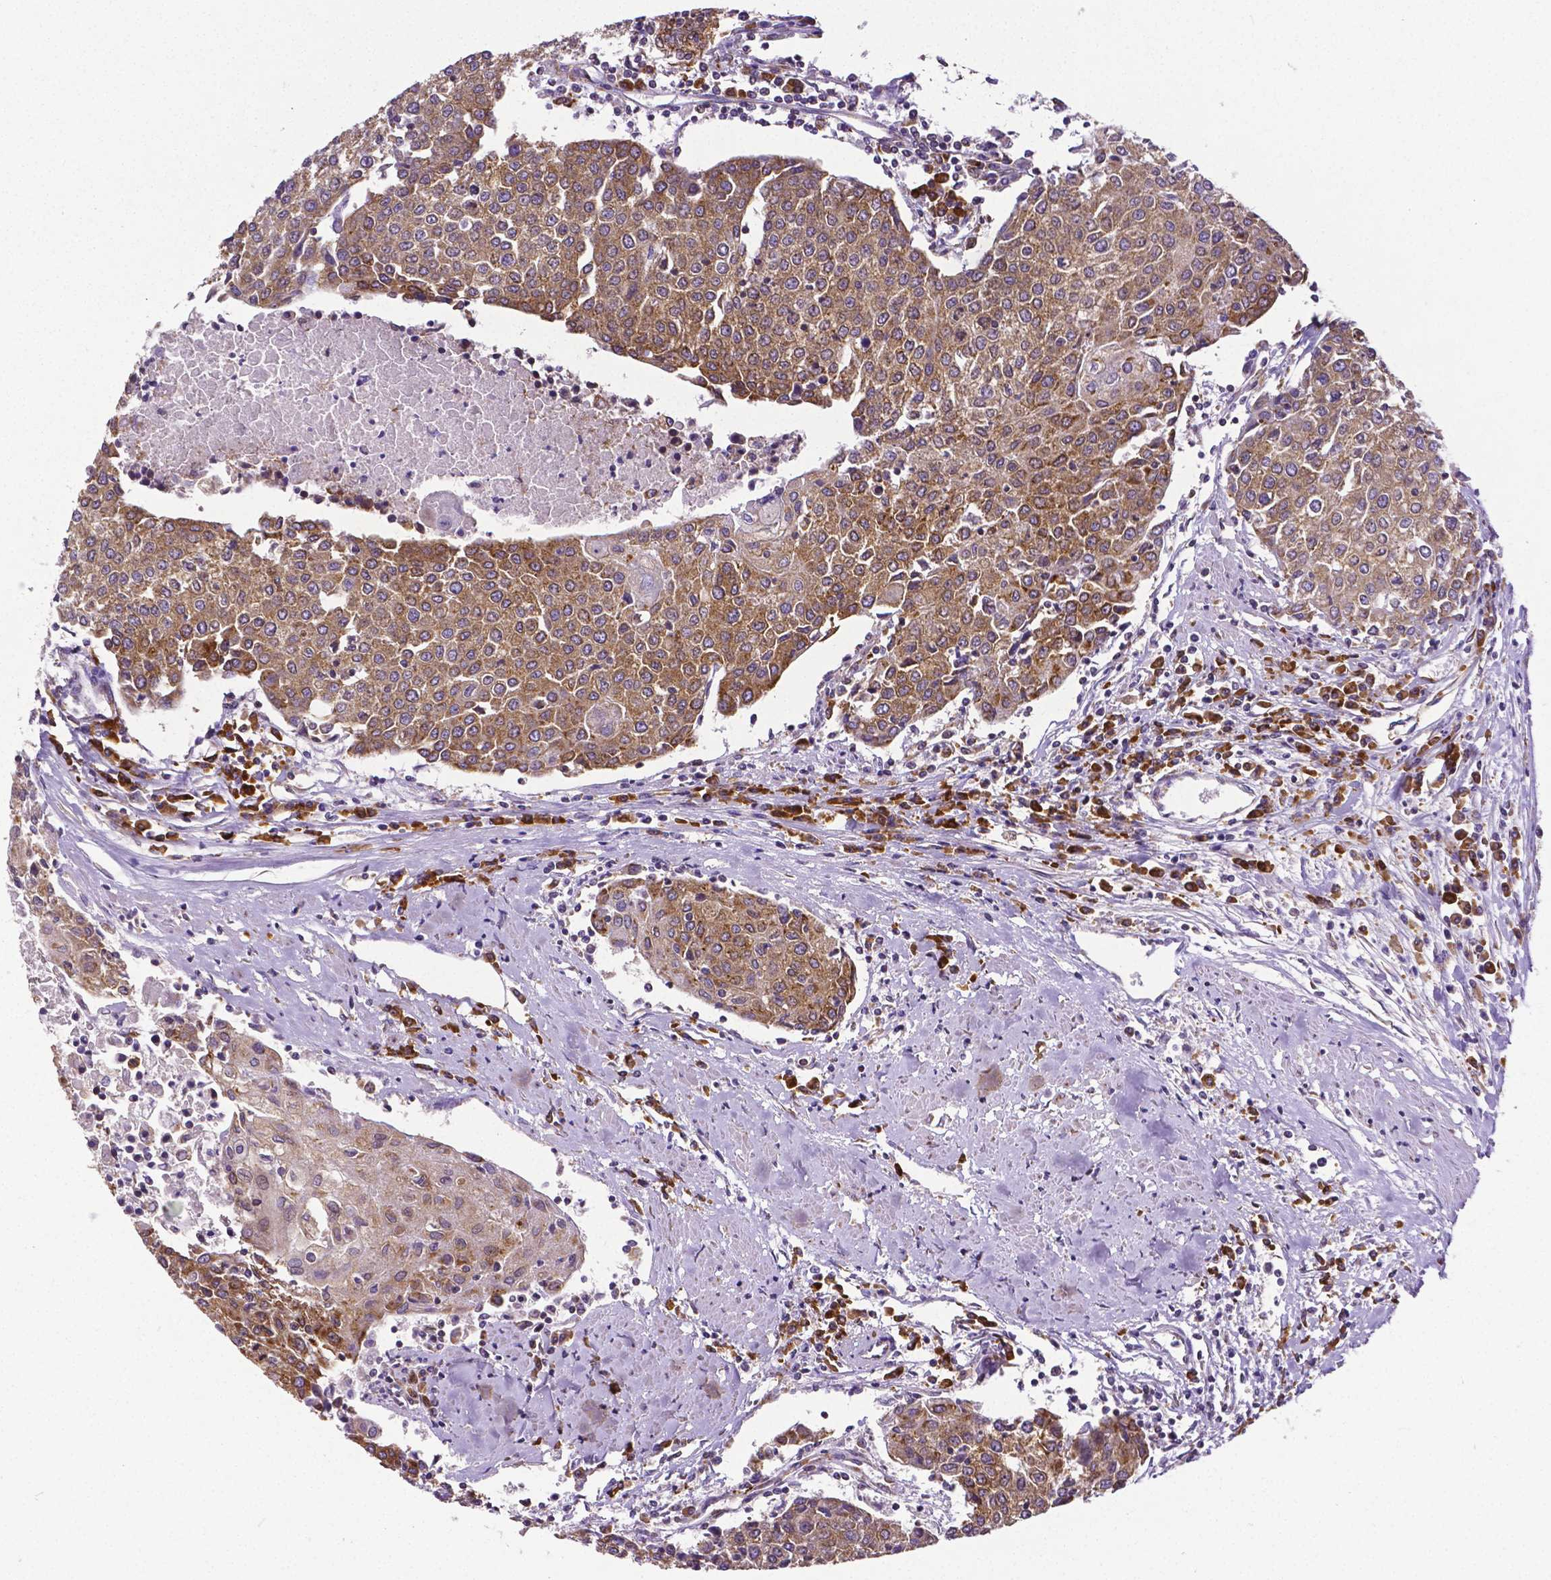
{"staining": {"intensity": "moderate", "quantity": ">75%", "location": "cytoplasmic/membranous"}, "tissue": "urothelial cancer", "cell_type": "Tumor cells", "image_type": "cancer", "snomed": [{"axis": "morphology", "description": "Urothelial carcinoma, High grade"}, {"axis": "topography", "description": "Urinary bladder"}], "caption": "DAB immunohistochemical staining of human high-grade urothelial carcinoma demonstrates moderate cytoplasmic/membranous protein staining in about >75% of tumor cells.", "gene": "MTDH", "patient": {"sex": "female", "age": 85}}